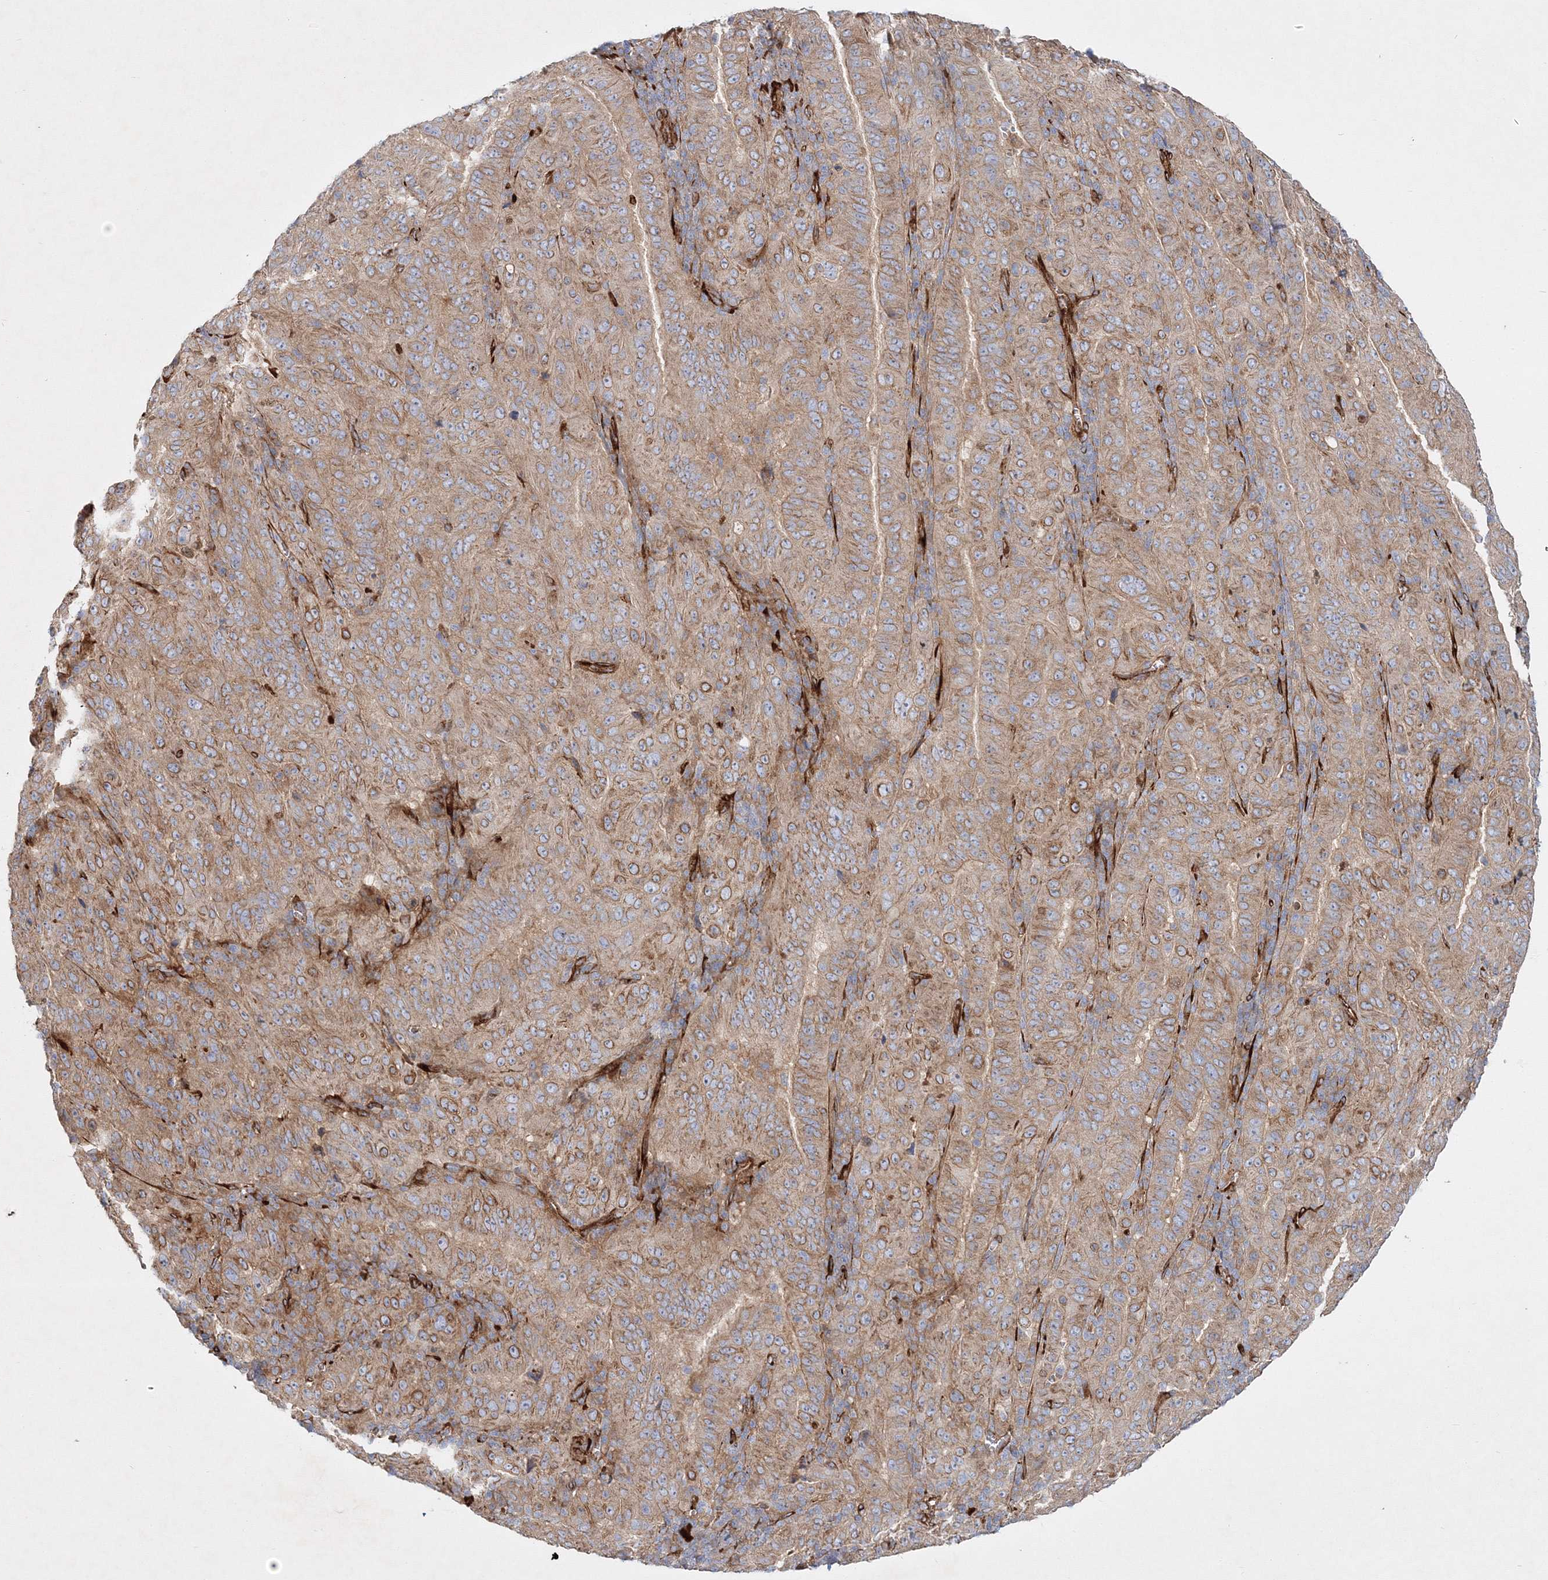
{"staining": {"intensity": "moderate", "quantity": ">75%", "location": "cytoplasmic/membranous"}, "tissue": "pancreatic cancer", "cell_type": "Tumor cells", "image_type": "cancer", "snomed": [{"axis": "morphology", "description": "Adenocarcinoma, NOS"}, {"axis": "topography", "description": "Pancreas"}], "caption": "Protein staining exhibits moderate cytoplasmic/membranous positivity in about >75% of tumor cells in adenocarcinoma (pancreatic).", "gene": "ZFYVE16", "patient": {"sex": "male", "age": 63}}